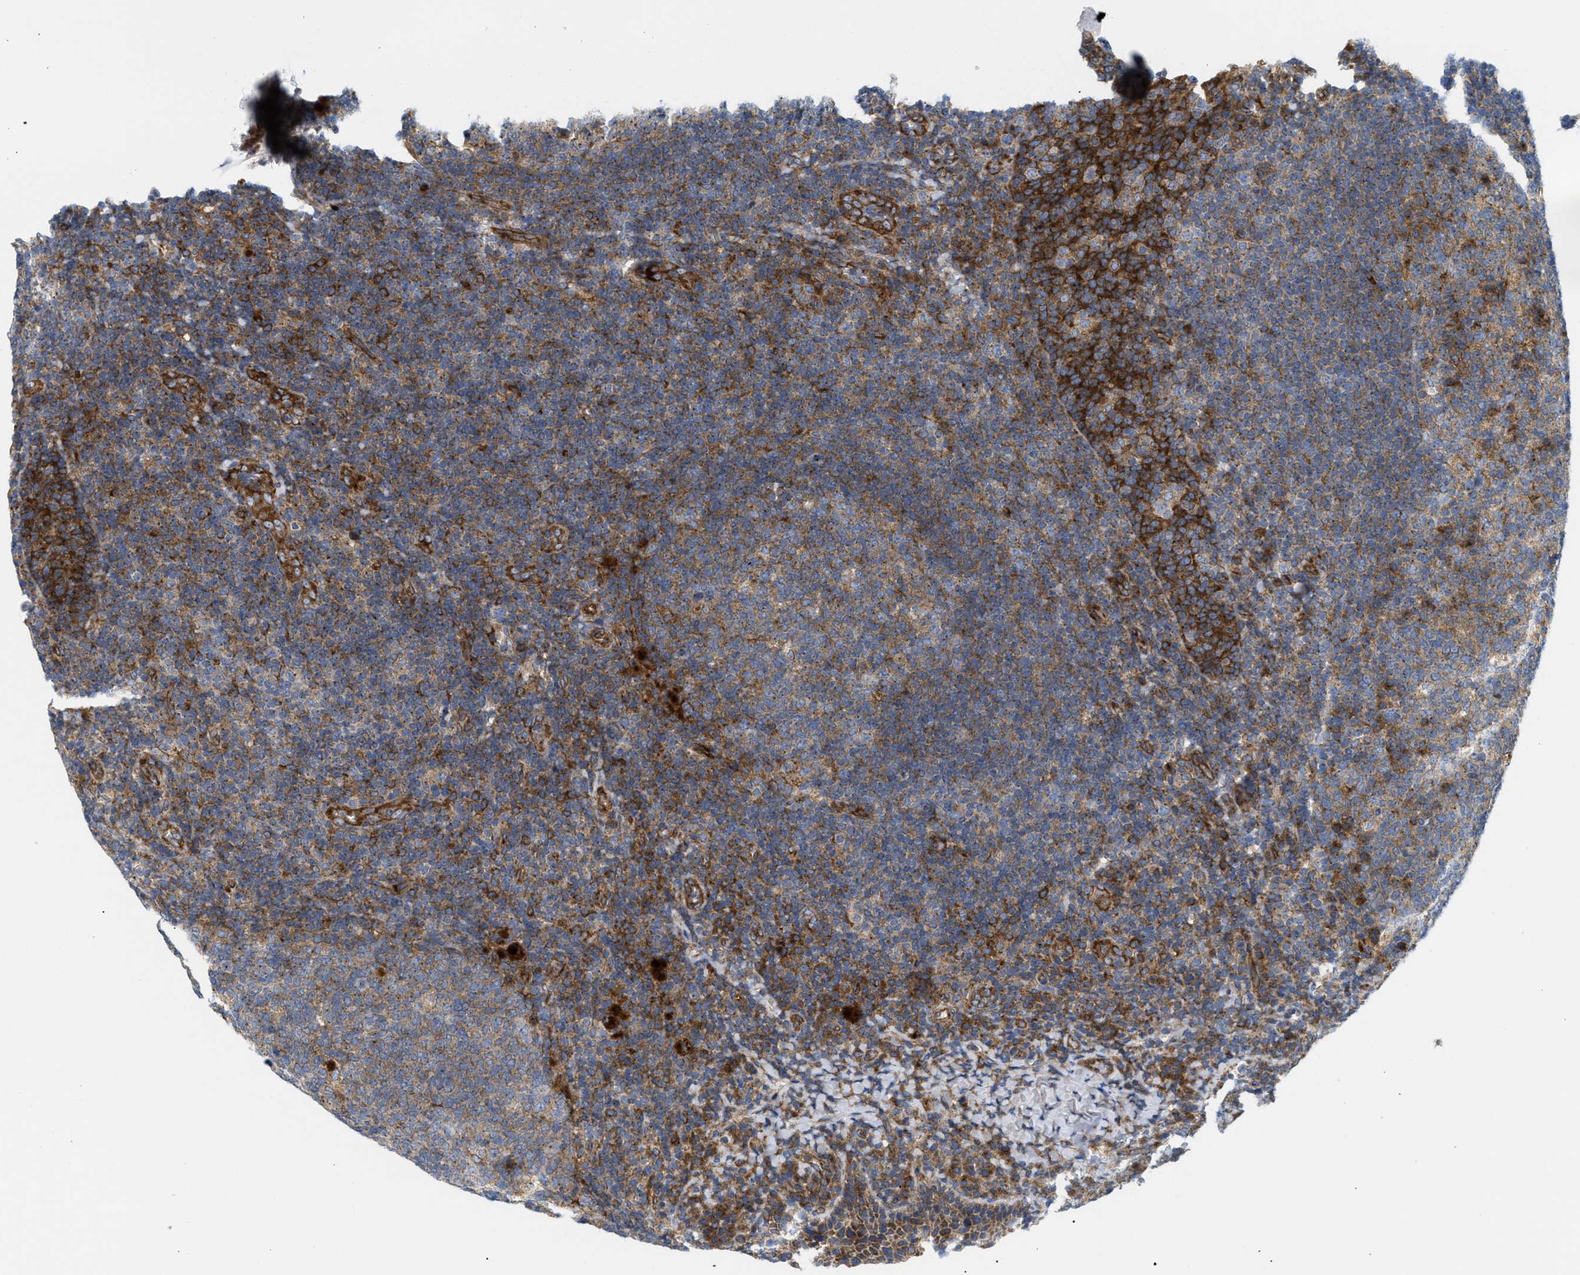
{"staining": {"intensity": "moderate", "quantity": "25%-75%", "location": "cytoplasmic/membranous"}, "tissue": "tonsil", "cell_type": "Germinal center cells", "image_type": "normal", "snomed": [{"axis": "morphology", "description": "Normal tissue, NOS"}, {"axis": "topography", "description": "Tonsil"}], "caption": "Tonsil was stained to show a protein in brown. There is medium levels of moderate cytoplasmic/membranous positivity in about 25%-75% of germinal center cells. The protein is shown in brown color, while the nuclei are stained blue.", "gene": "DCTN4", "patient": {"sex": "male", "age": 17}}